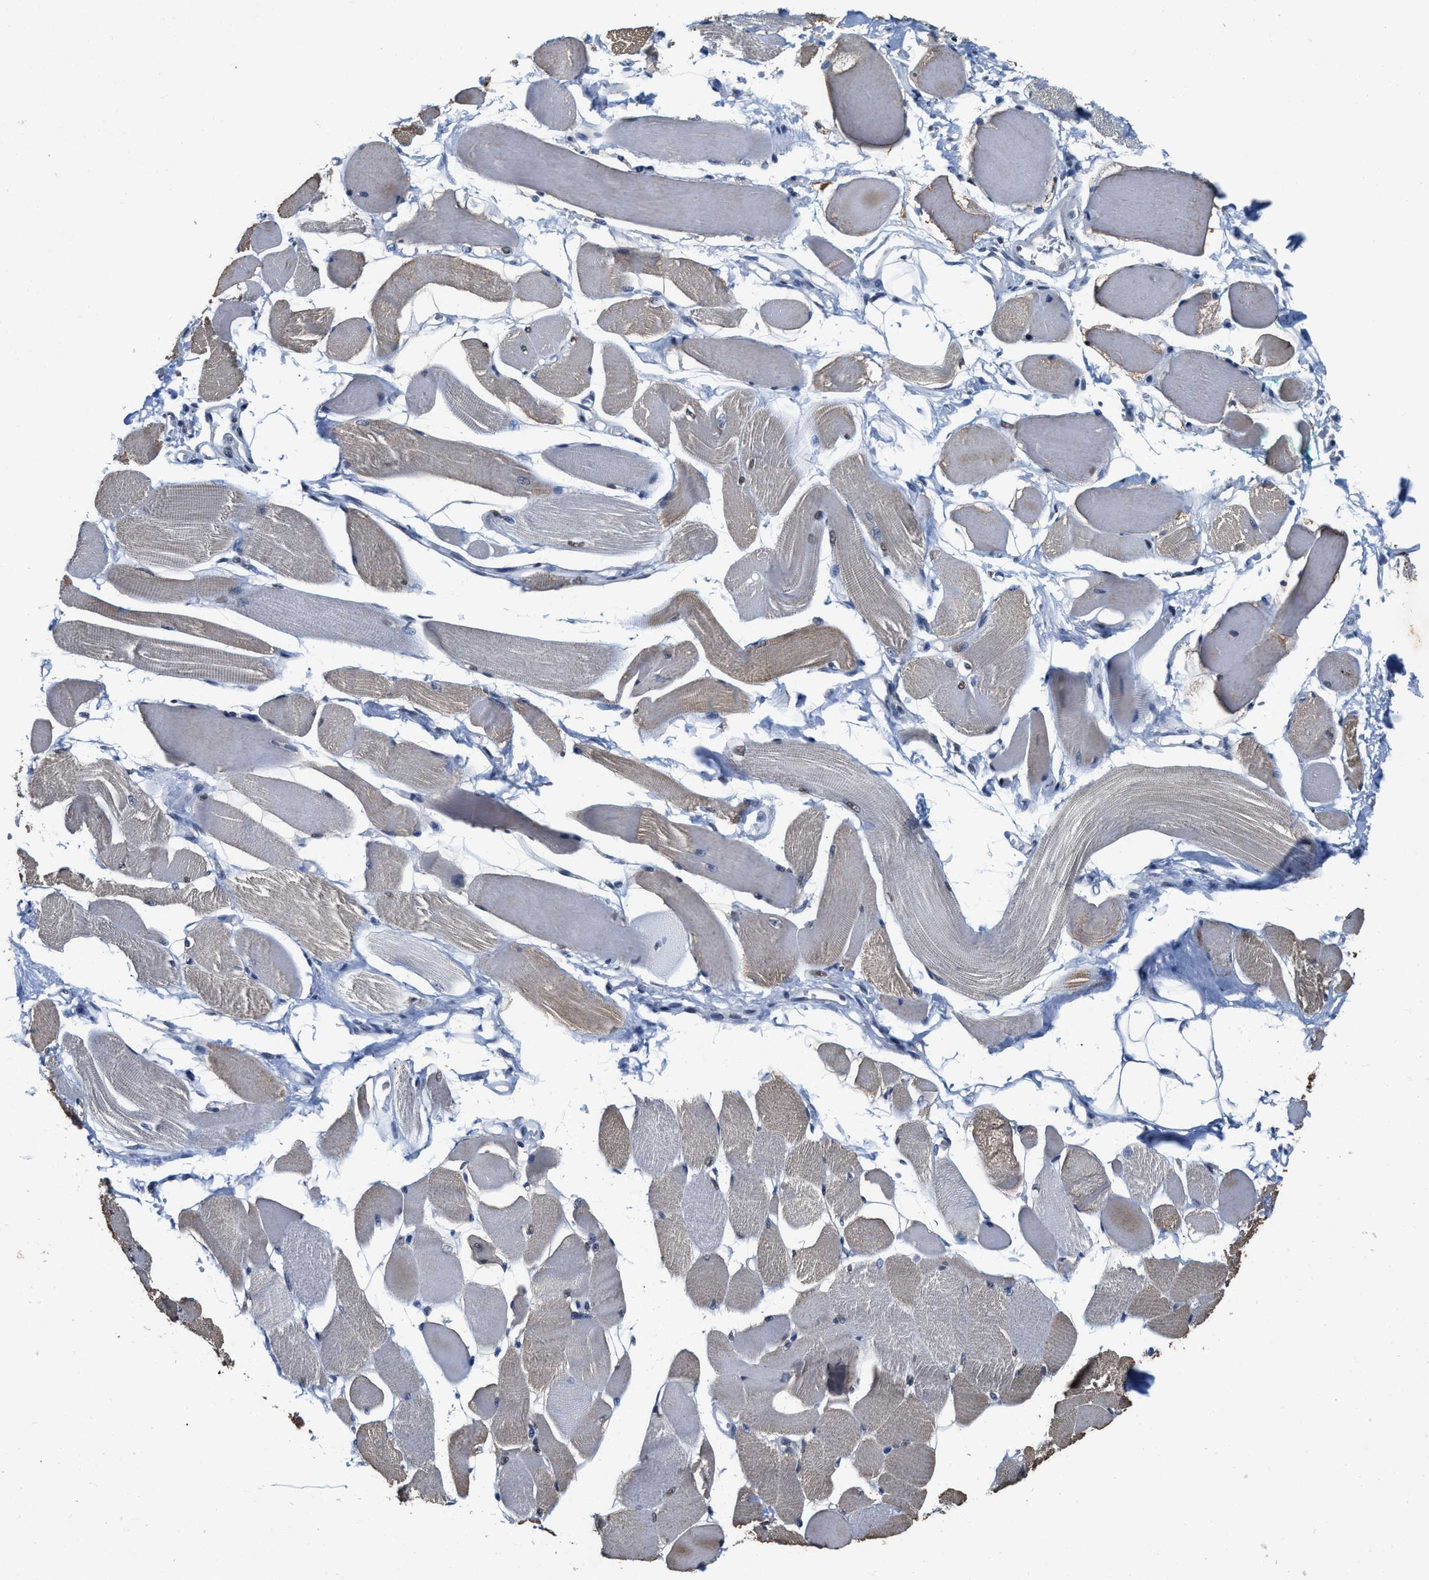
{"staining": {"intensity": "weak", "quantity": "<25%", "location": "cytoplasmic/membranous"}, "tissue": "skeletal muscle", "cell_type": "Myocytes", "image_type": "normal", "snomed": [{"axis": "morphology", "description": "Normal tissue, NOS"}, {"axis": "topography", "description": "Skeletal muscle"}, {"axis": "topography", "description": "Peripheral nerve tissue"}], "caption": "A micrograph of skeletal muscle stained for a protein demonstrates no brown staining in myocytes. (DAB (3,3'-diaminobenzidine) immunohistochemistry (IHC) visualized using brightfield microscopy, high magnification).", "gene": "SUPT16H", "patient": {"sex": "female", "age": 84}}